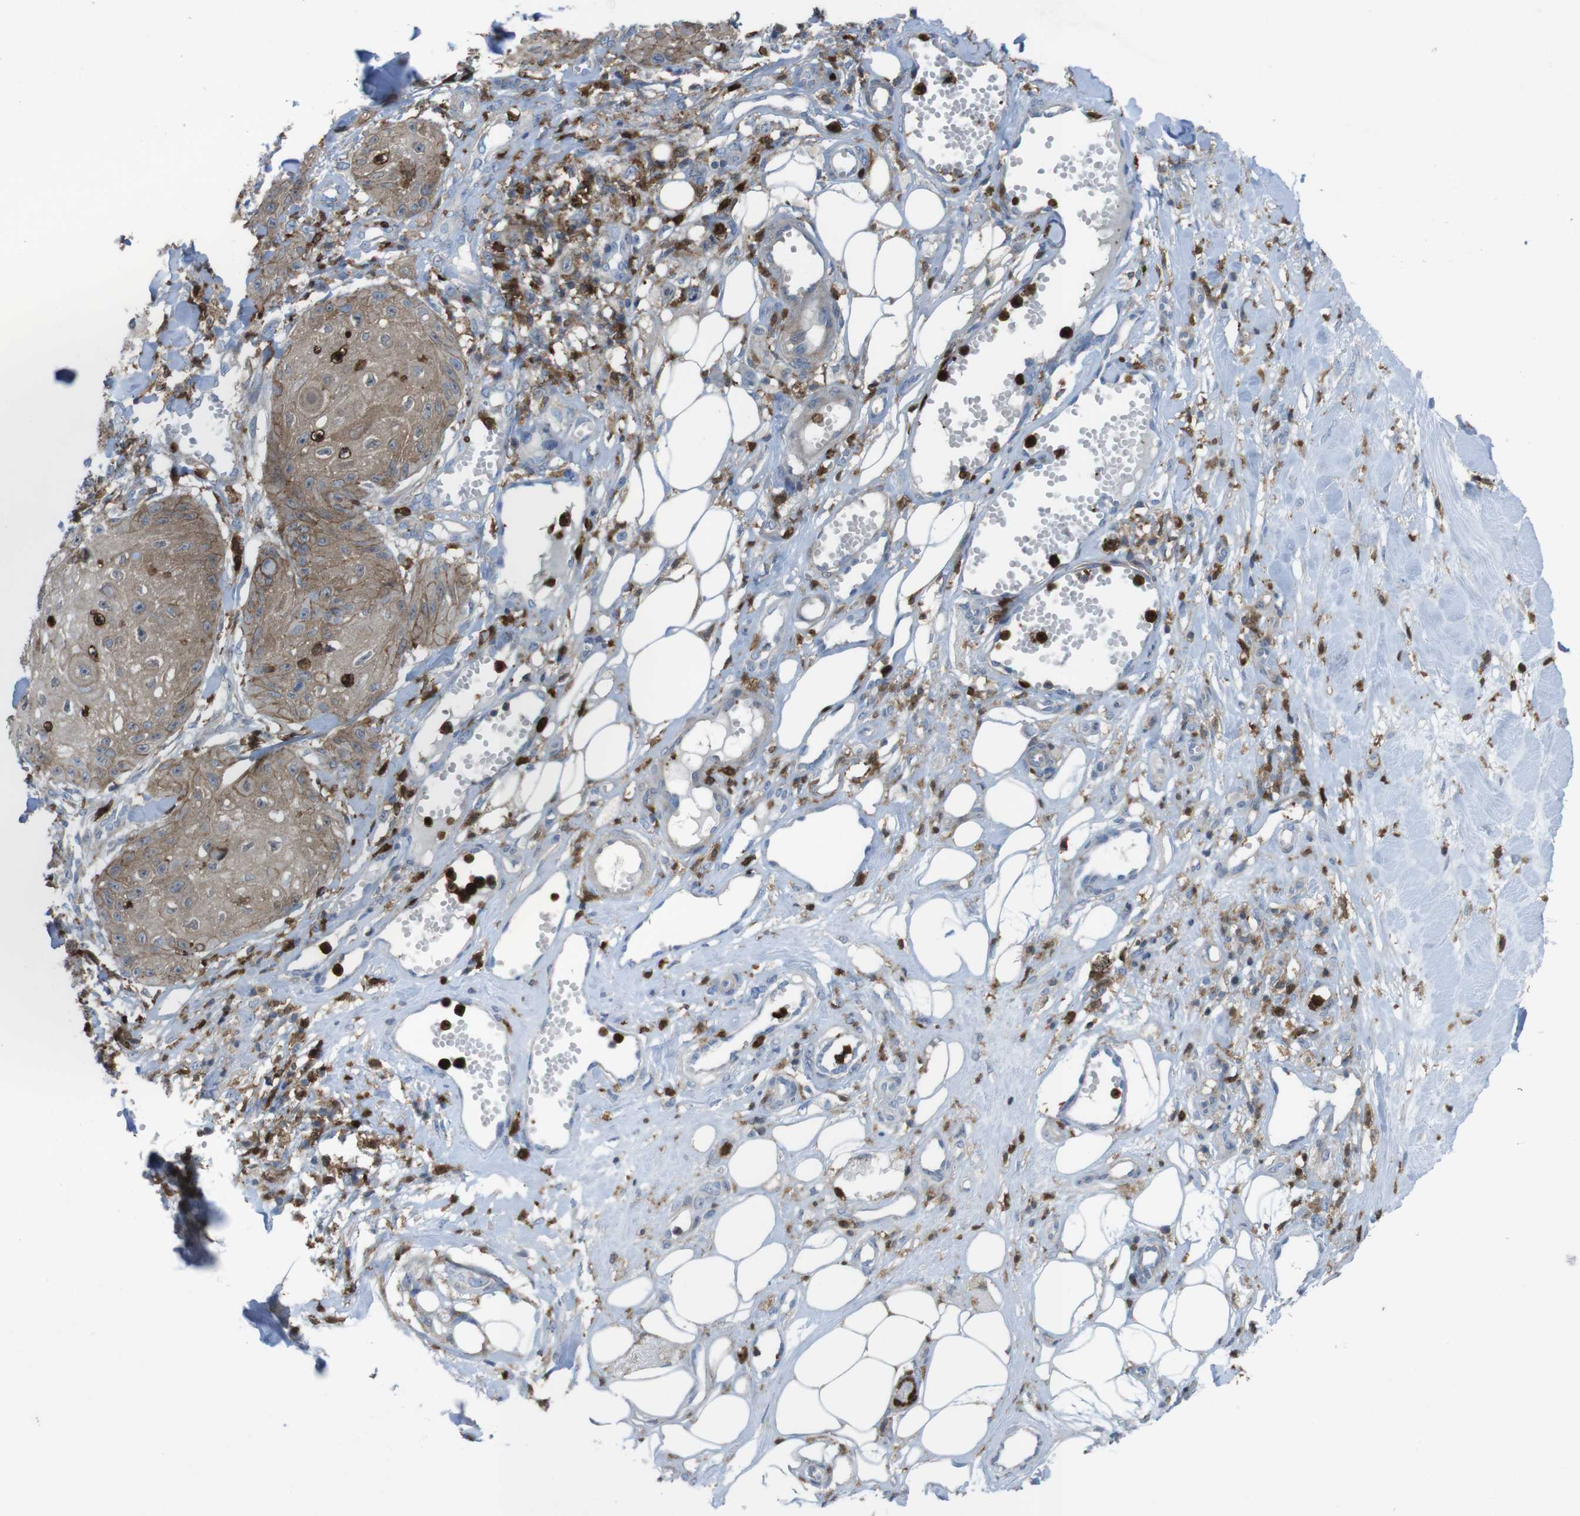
{"staining": {"intensity": "moderate", "quantity": ">75%", "location": "cytoplasmic/membranous"}, "tissue": "skin cancer", "cell_type": "Tumor cells", "image_type": "cancer", "snomed": [{"axis": "morphology", "description": "Squamous cell carcinoma, NOS"}, {"axis": "topography", "description": "Skin"}], "caption": "Protein expression analysis of skin cancer shows moderate cytoplasmic/membranous staining in approximately >75% of tumor cells.", "gene": "PRKCD", "patient": {"sex": "male", "age": 74}}